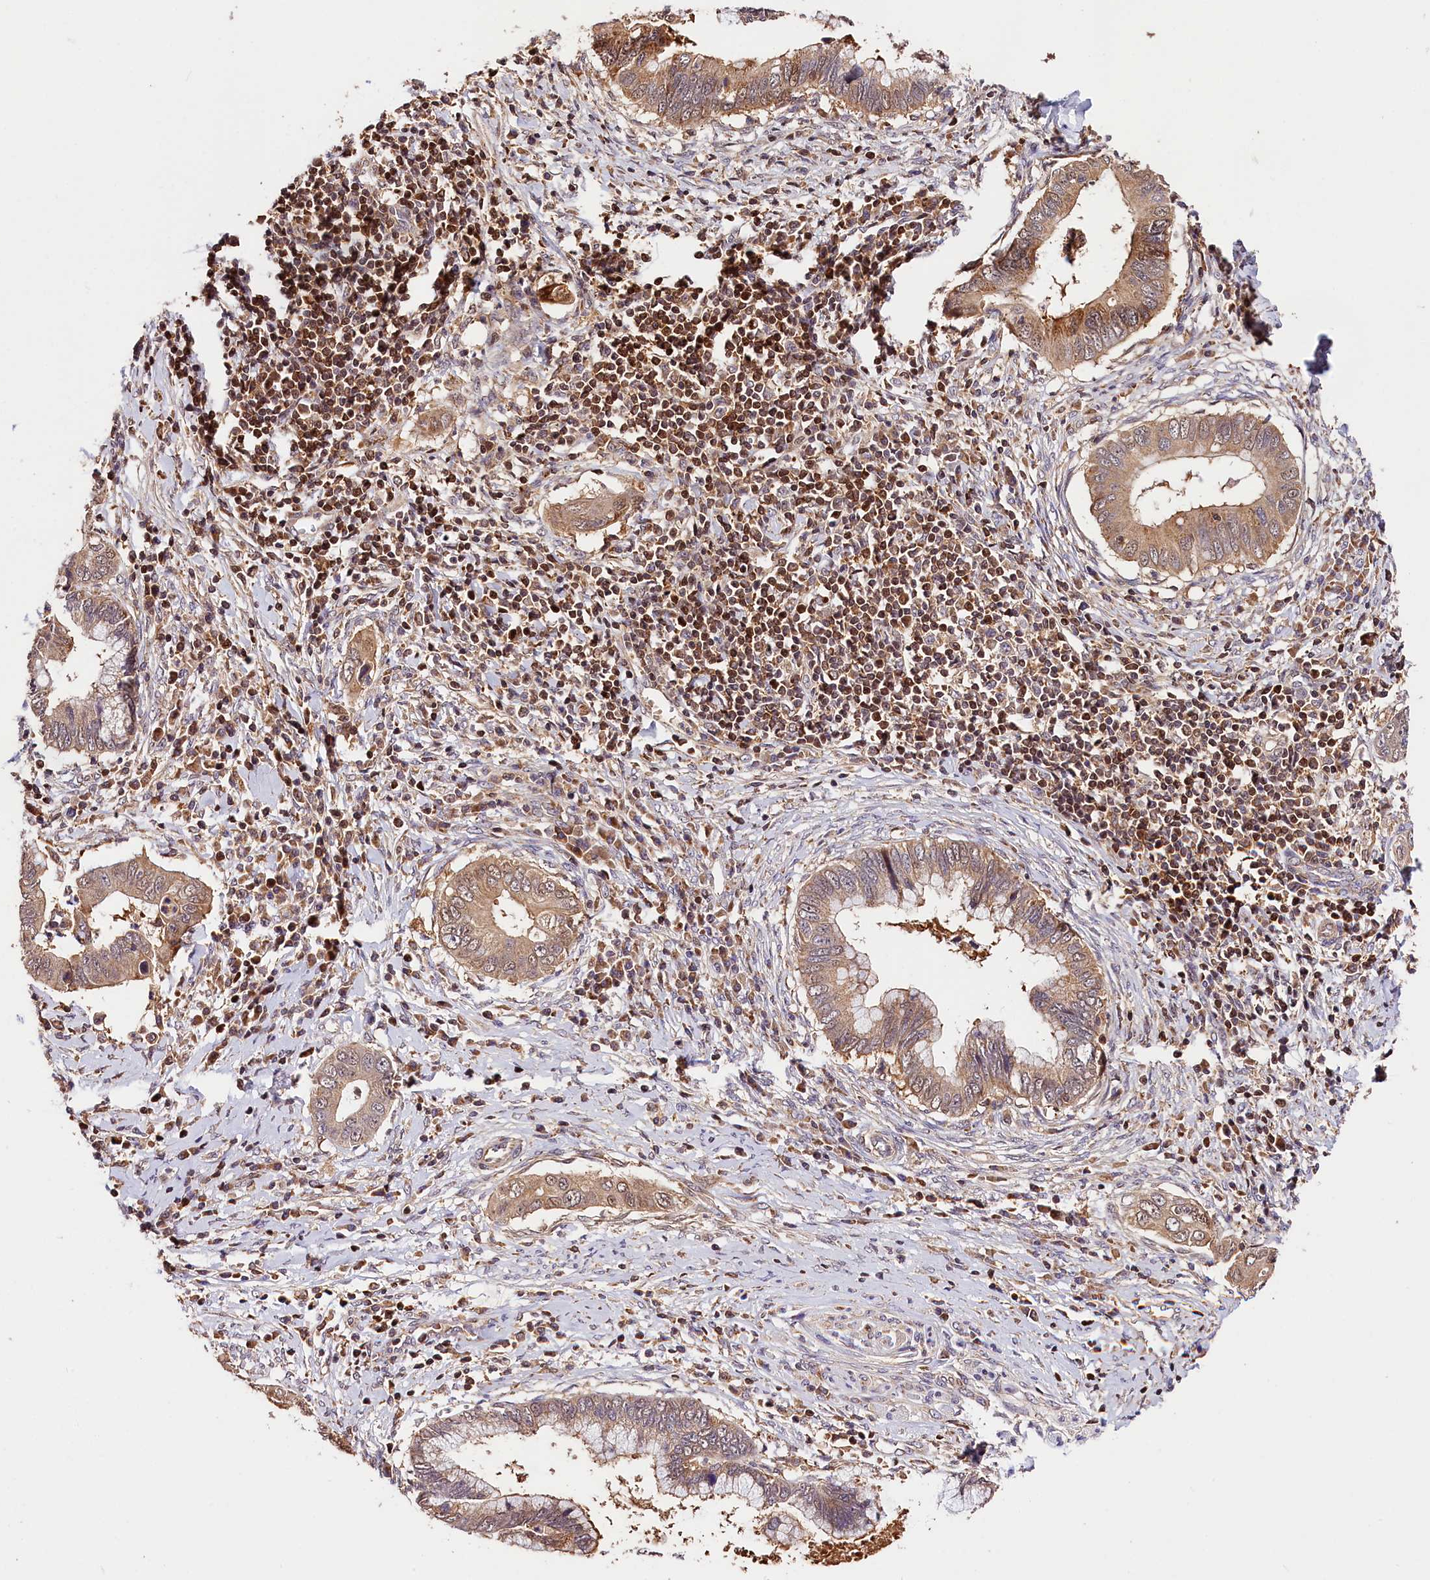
{"staining": {"intensity": "moderate", "quantity": ">75%", "location": "cytoplasmic/membranous"}, "tissue": "cervical cancer", "cell_type": "Tumor cells", "image_type": "cancer", "snomed": [{"axis": "morphology", "description": "Adenocarcinoma, NOS"}, {"axis": "topography", "description": "Cervix"}], "caption": "Protein staining displays moderate cytoplasmic/membranous expression in about >75% of tumor cells in cervical cancer (adenocarcinoma).", "gene": "KPTN", "patient": {"sex": "female", "age": 44}}